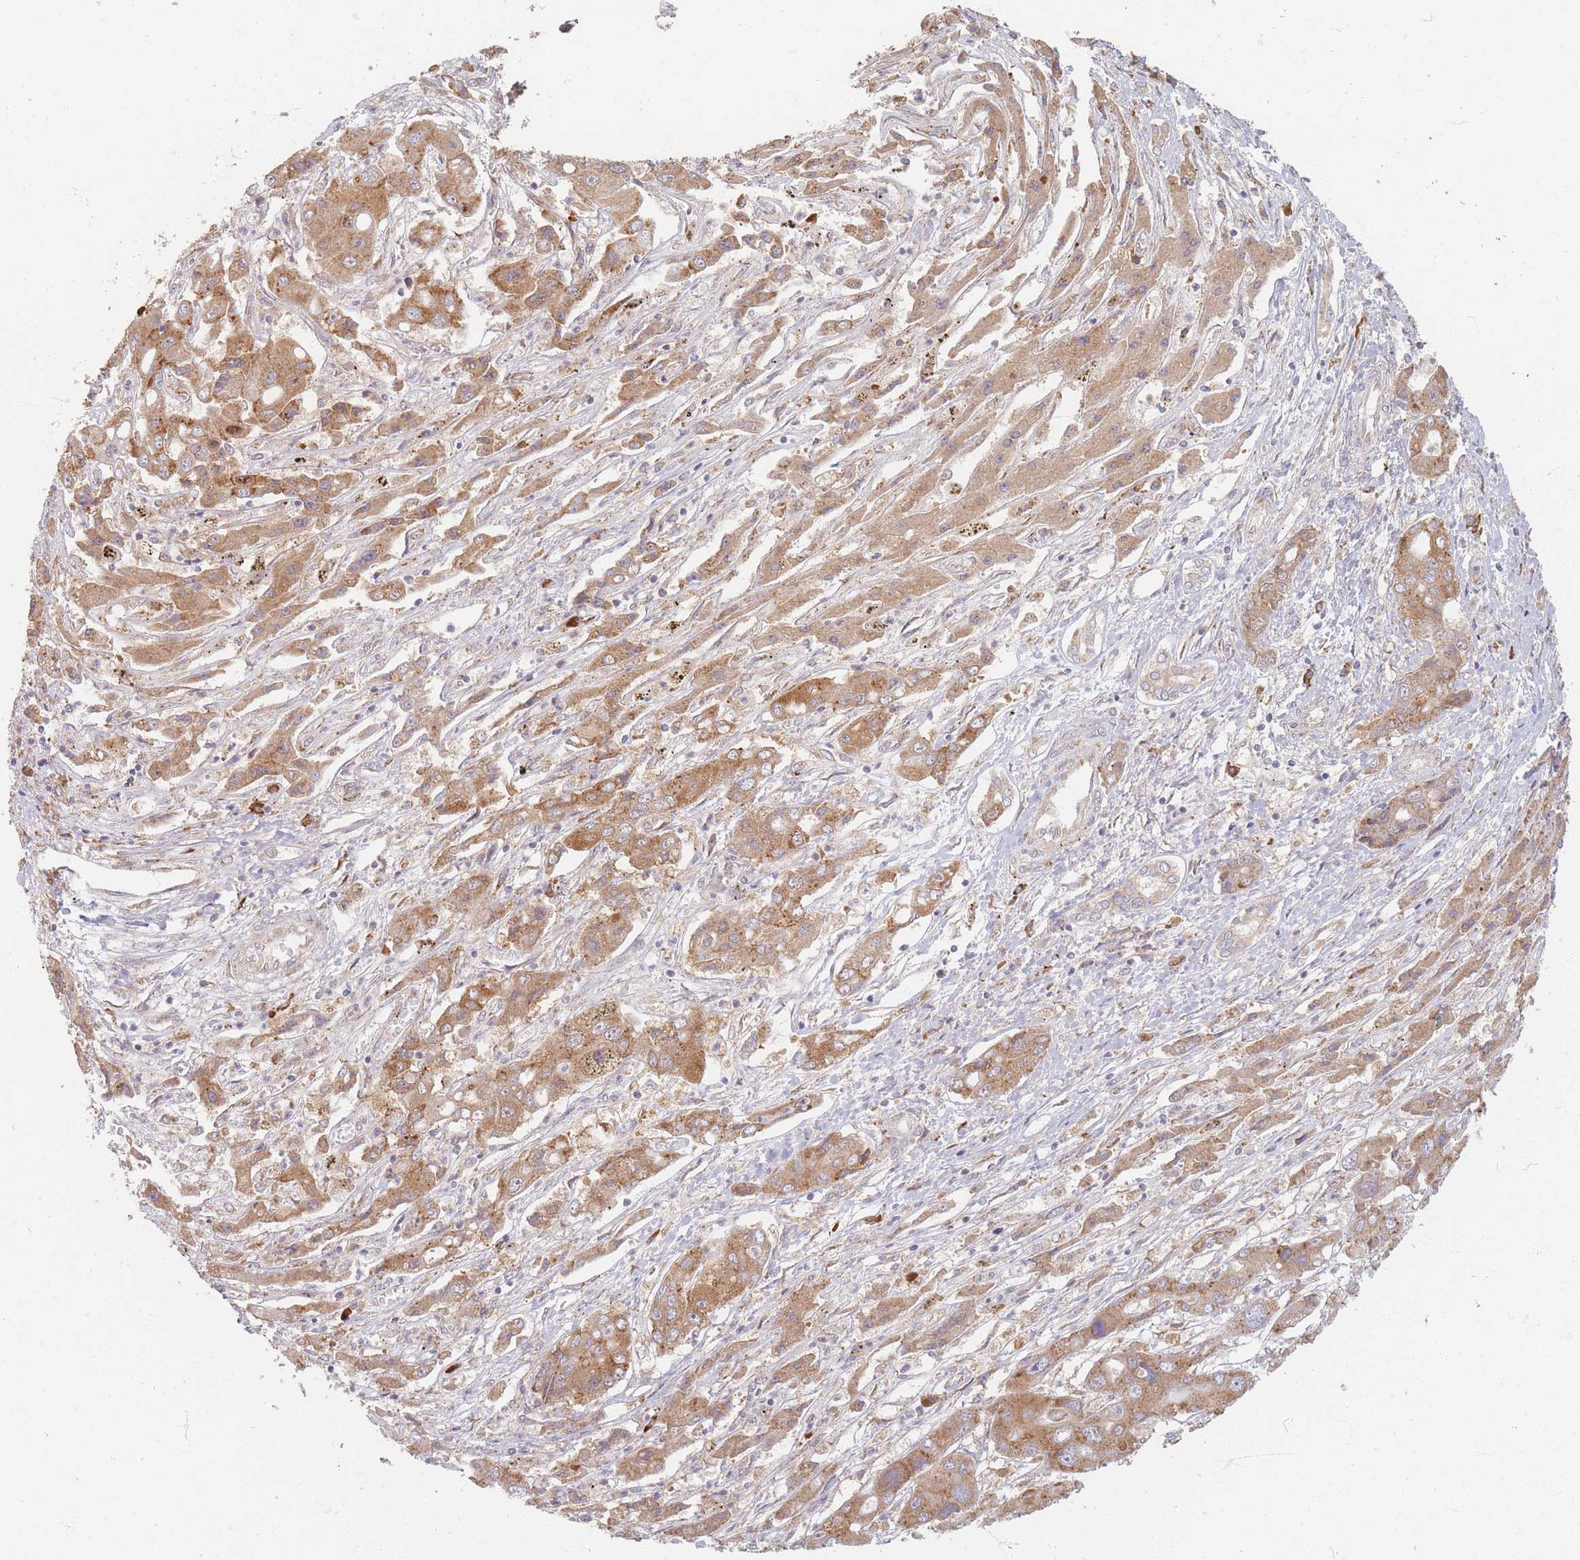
{"staining": {"intensity": "moderate", "quantity": ">75%", "location": "cytoplasmic/membranous"}, "tissue": "liver cancer", "cell_type": "Tumor cells", "image_type": "cancer", "snomed": [{"axis": "morphology", "description": "Cholangiocarcinoma"}, {"axis": "topography", "description": "Liver"}], "caption": "Protein expression by IHC exhibits moderate cytoplasmic/membranous expression in approximately >75% of tumor cells in liver cancer (cholangiocarcinoma).", "gene": "SMIM14", "patient": {"sex": "male", "age": 67}}